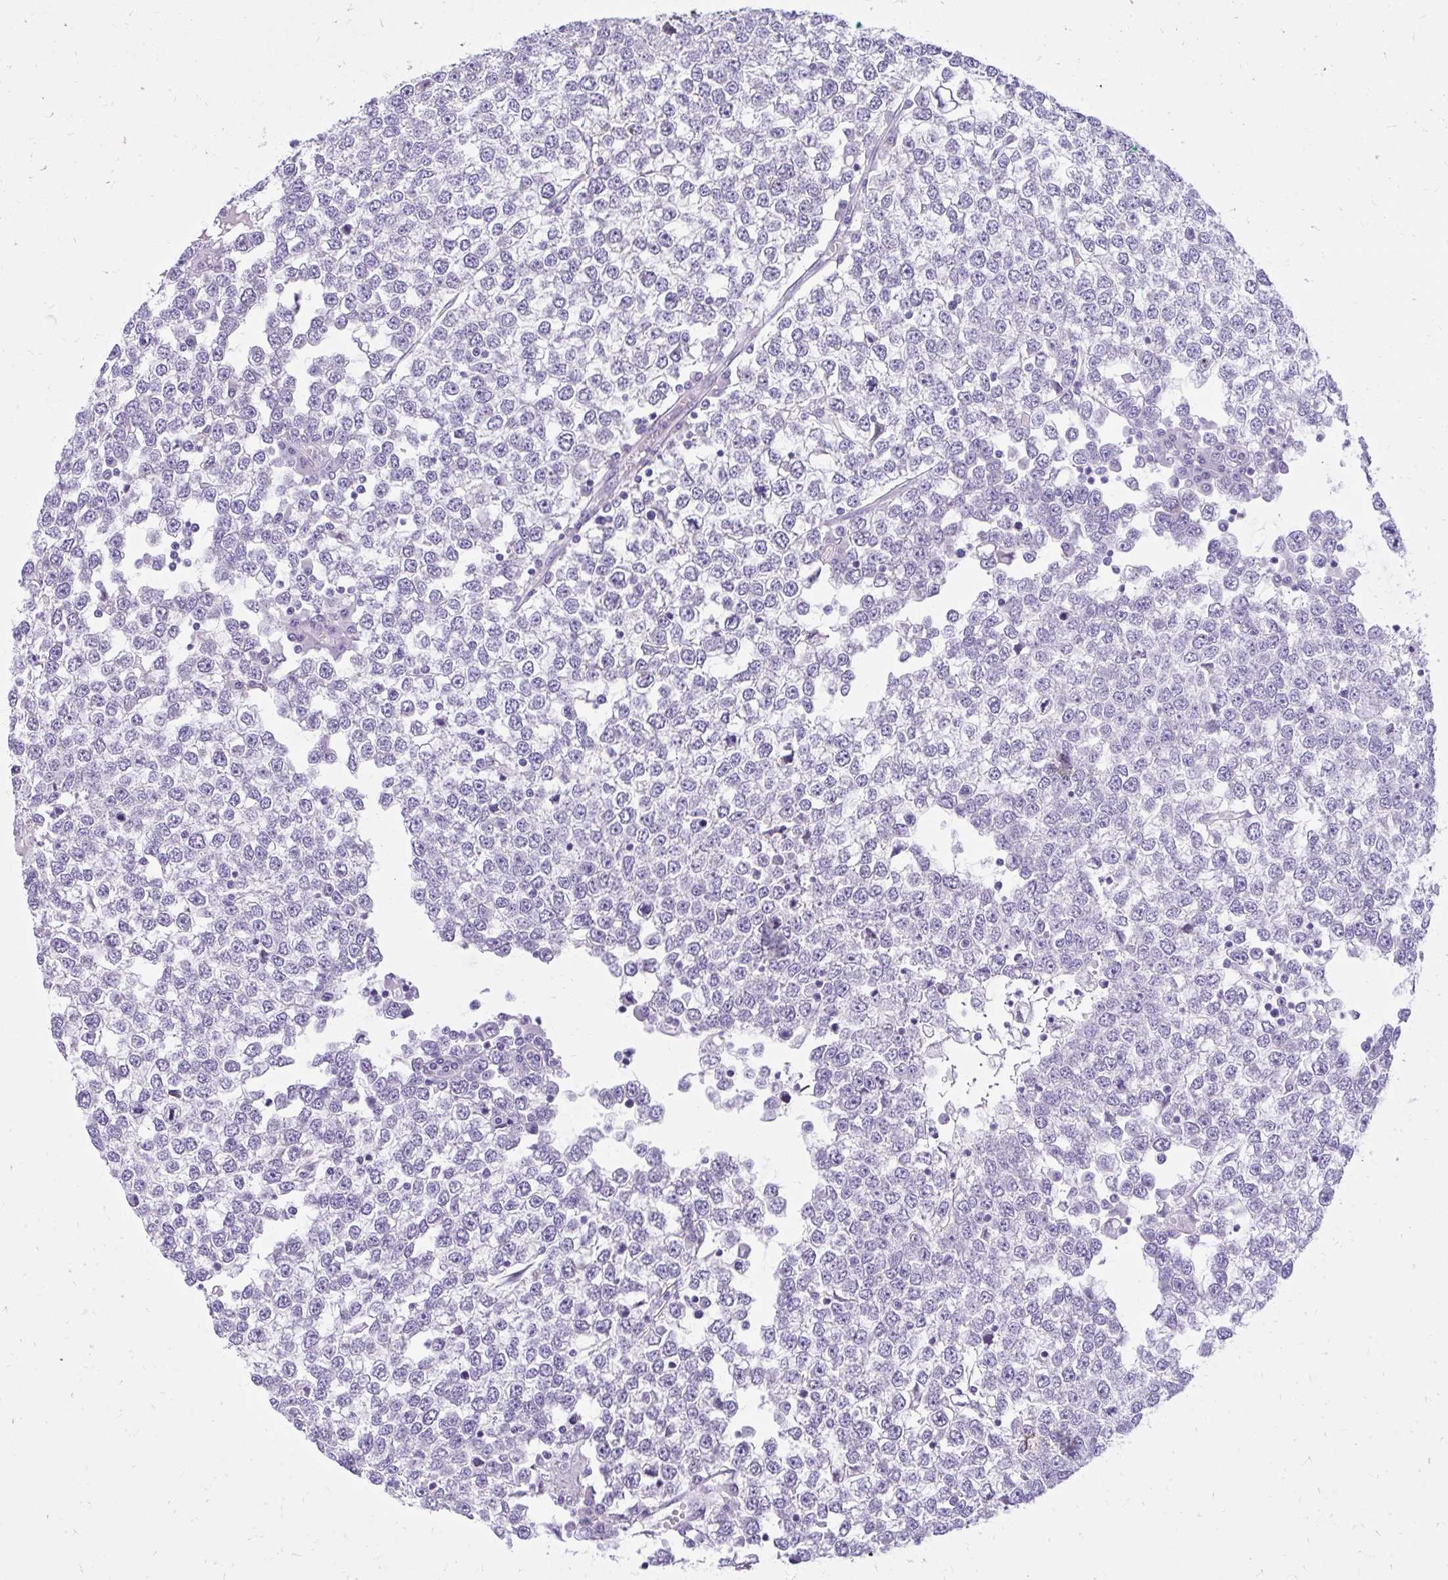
{"staining": {"intensity": "negative", "quantity": "none", "location": "none"}, "tissue": "testis cancer", "cell_type": "Tumor cells", "image_type": "cancer", "snomed": [{"axis": "morphology", "description": "Seminoma, NOS"}, {"axis": "topography", "description": "Testis"}], "caption": "Protein analysis of seminoma (testis) displays no significant positivity in tumor cells. (Brightfield microscopy of DAB immunohistochemistry (IHC) at high magnification).", "gene": "PRAP1", "patient": {"sex": "male", "age": 65}}